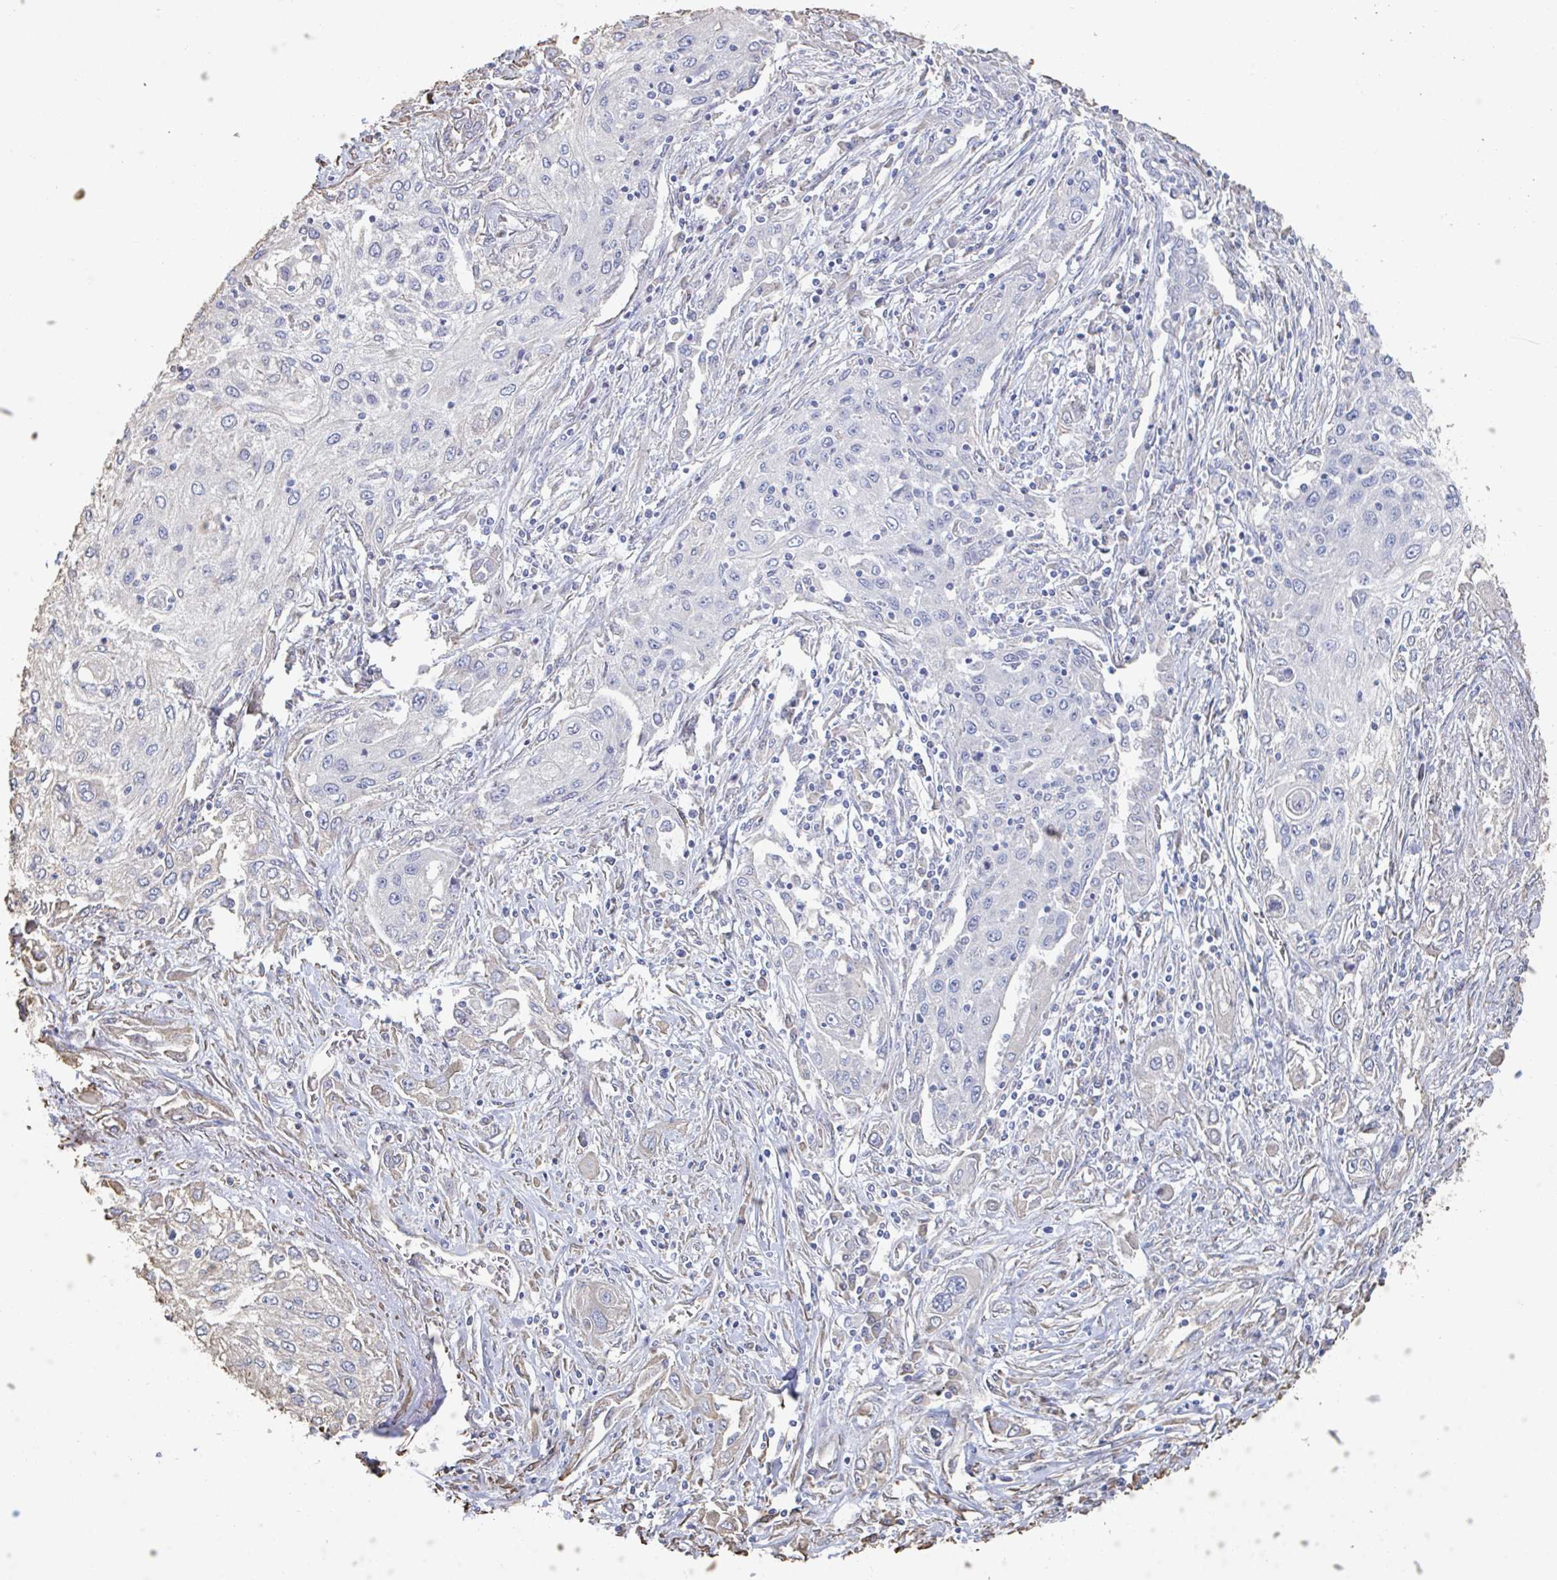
{"staining": {"intensity": "negative", "quantity": "none", "location": "none"}, "tissue": "lung cancer", "cell_type": "Tumor cells", "image_type": "cancer", "snomed": [{"axis": "morphology", "description": "Squamous cell carcinoma, NOS"}, {"axis": "topography", "description": "Lung"}], "caption": "Immunohistochemistry photomicrograph of human squamous cell carcinoma (lung) stained for a protein (brown), which reveals no expression in tumor cells. (DAB (3,3'-diaminobenzidine) immunohistochemistry (IHC) with hematoxylin counter stain).", "gene": "RAB5IF", "patient": {"sex": "female", "age": 69}}